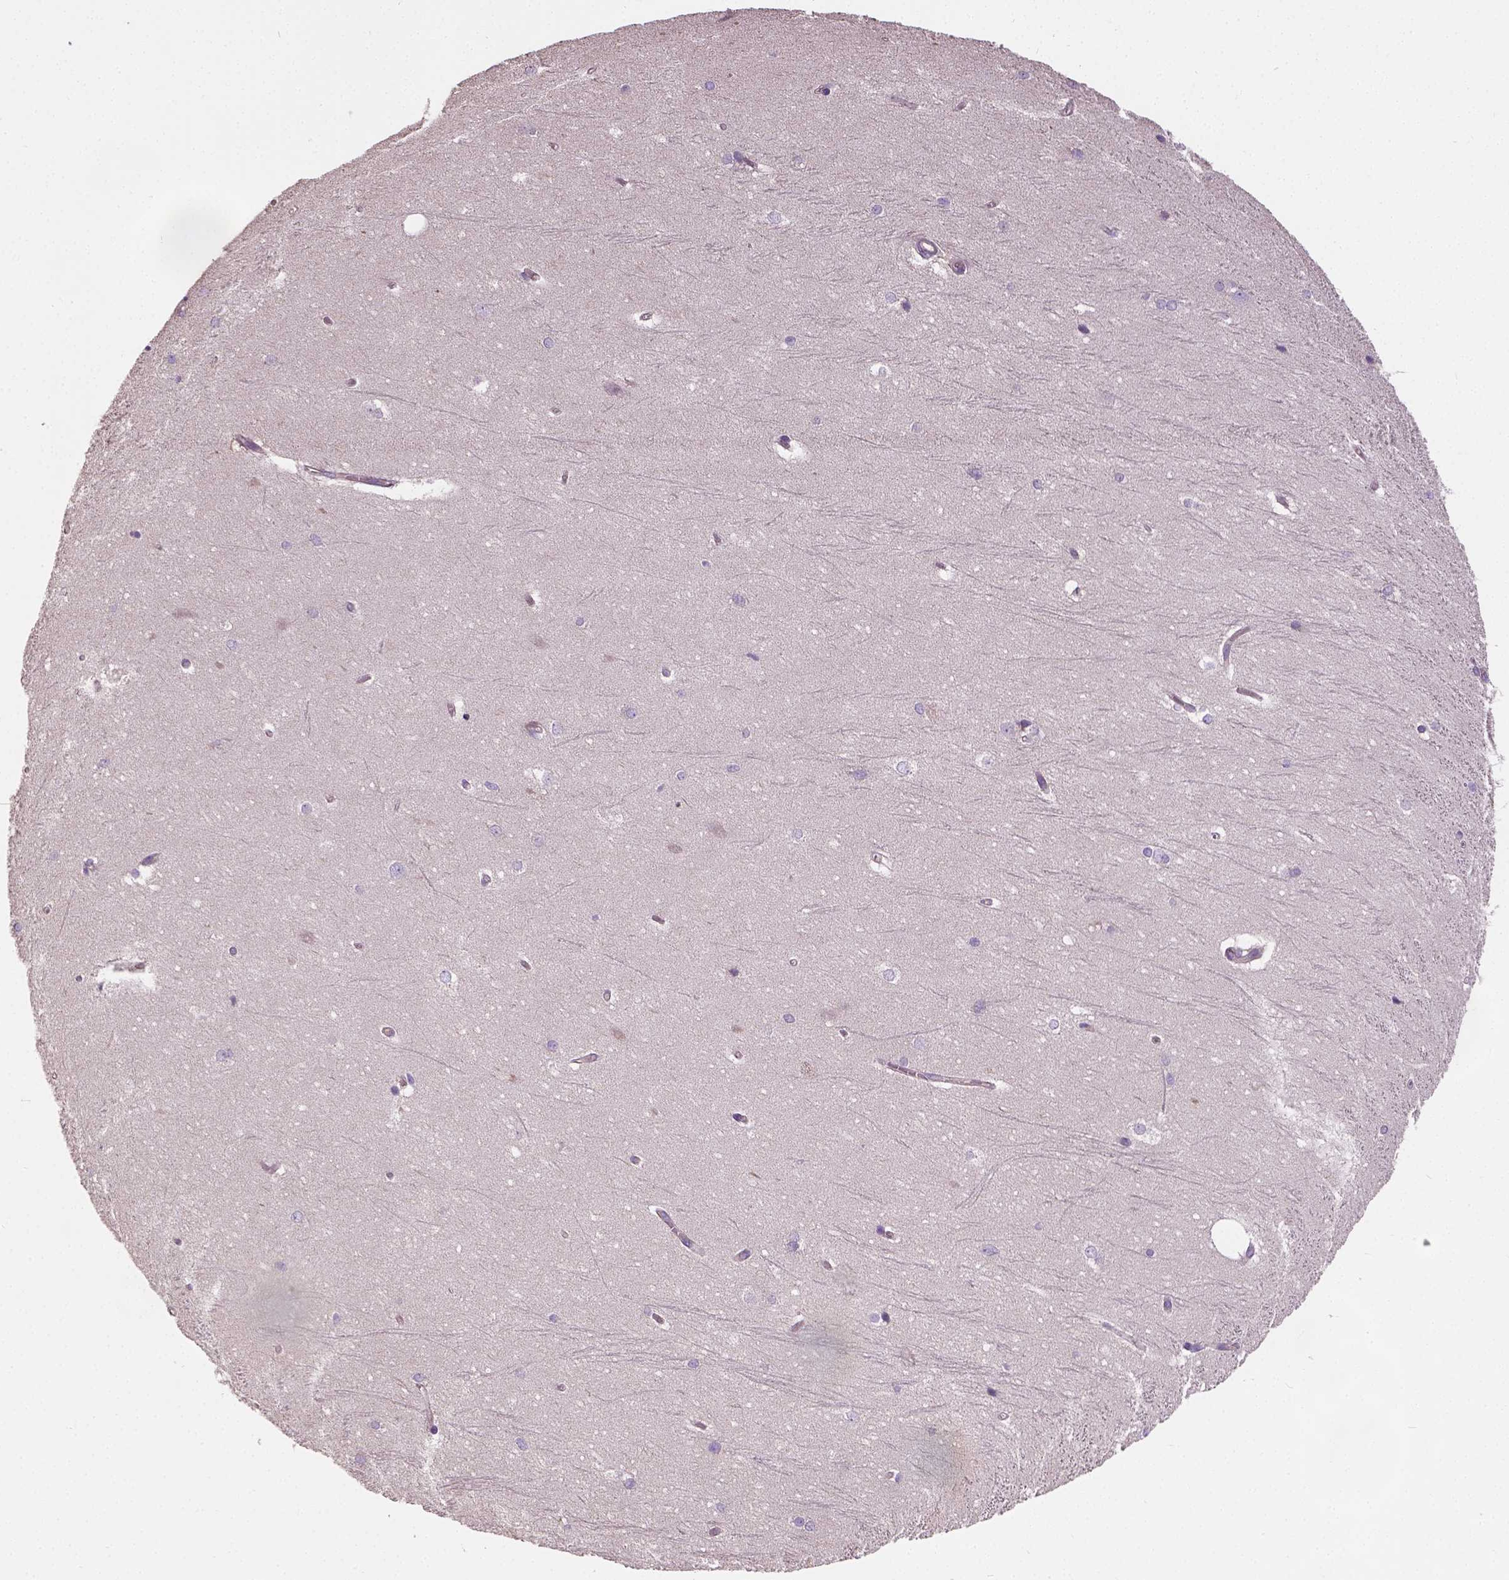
{"staining": {"intensity": "weak", "quantity": "<25%", "location": "nuclear"}, "tissue": "hippocampus", "cell_type": "Glial cells", "image_type": "normal", "snomed": [{"axis": "morphology", "description": "Normal tissue, NOS"}, {"axis": "topography", "description": "Cerebral cortex"}, {"axis": "topography", "description": "Hippocampus"}], "caption": "A high-resolution image shows immunohistochemistry (IHC) staining of unremarkable hippocampus, which demonstrates no significant positivity in glial cells.", "gene": "CRACR2A", "patient": {"sex": "female", "age": 19}}